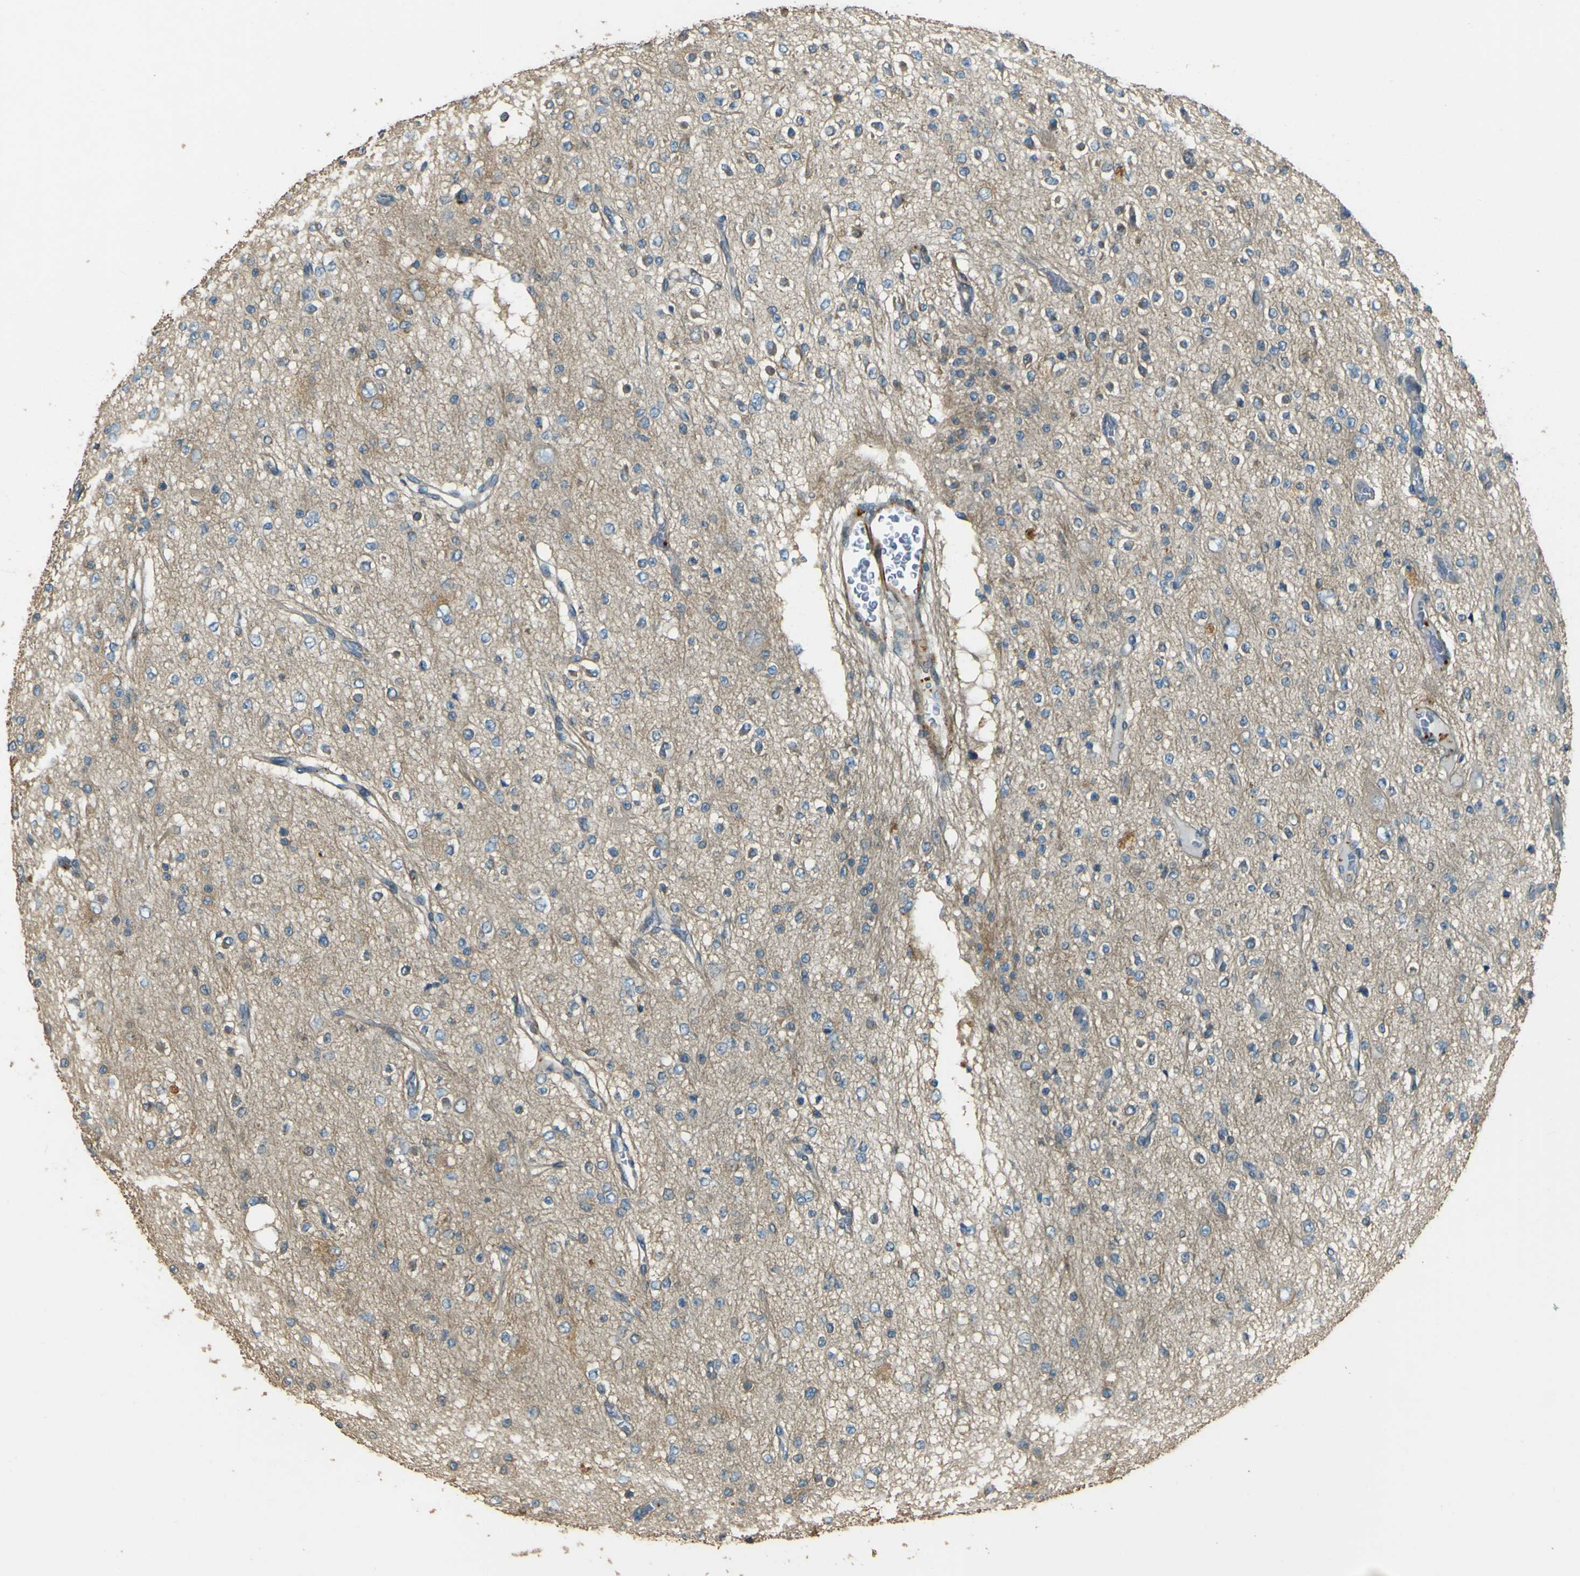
{"staining": {"intensity": "negative", "quantity": "none", "location": "none"}, "tissue": "glioma", "cell_type": "Tumor cells", "image_type": "cancer", "snomed": [{"axis": "morphology", "description": "Glioma, malignant, Low grade"}, {"axis": "topography", "description": "Brain"}], "caption": "Tumor cells show no significant protein expression in malignant low-grade glioma.", "gene": "NEXN", "patient": {"sex": "male", "age": 38}}